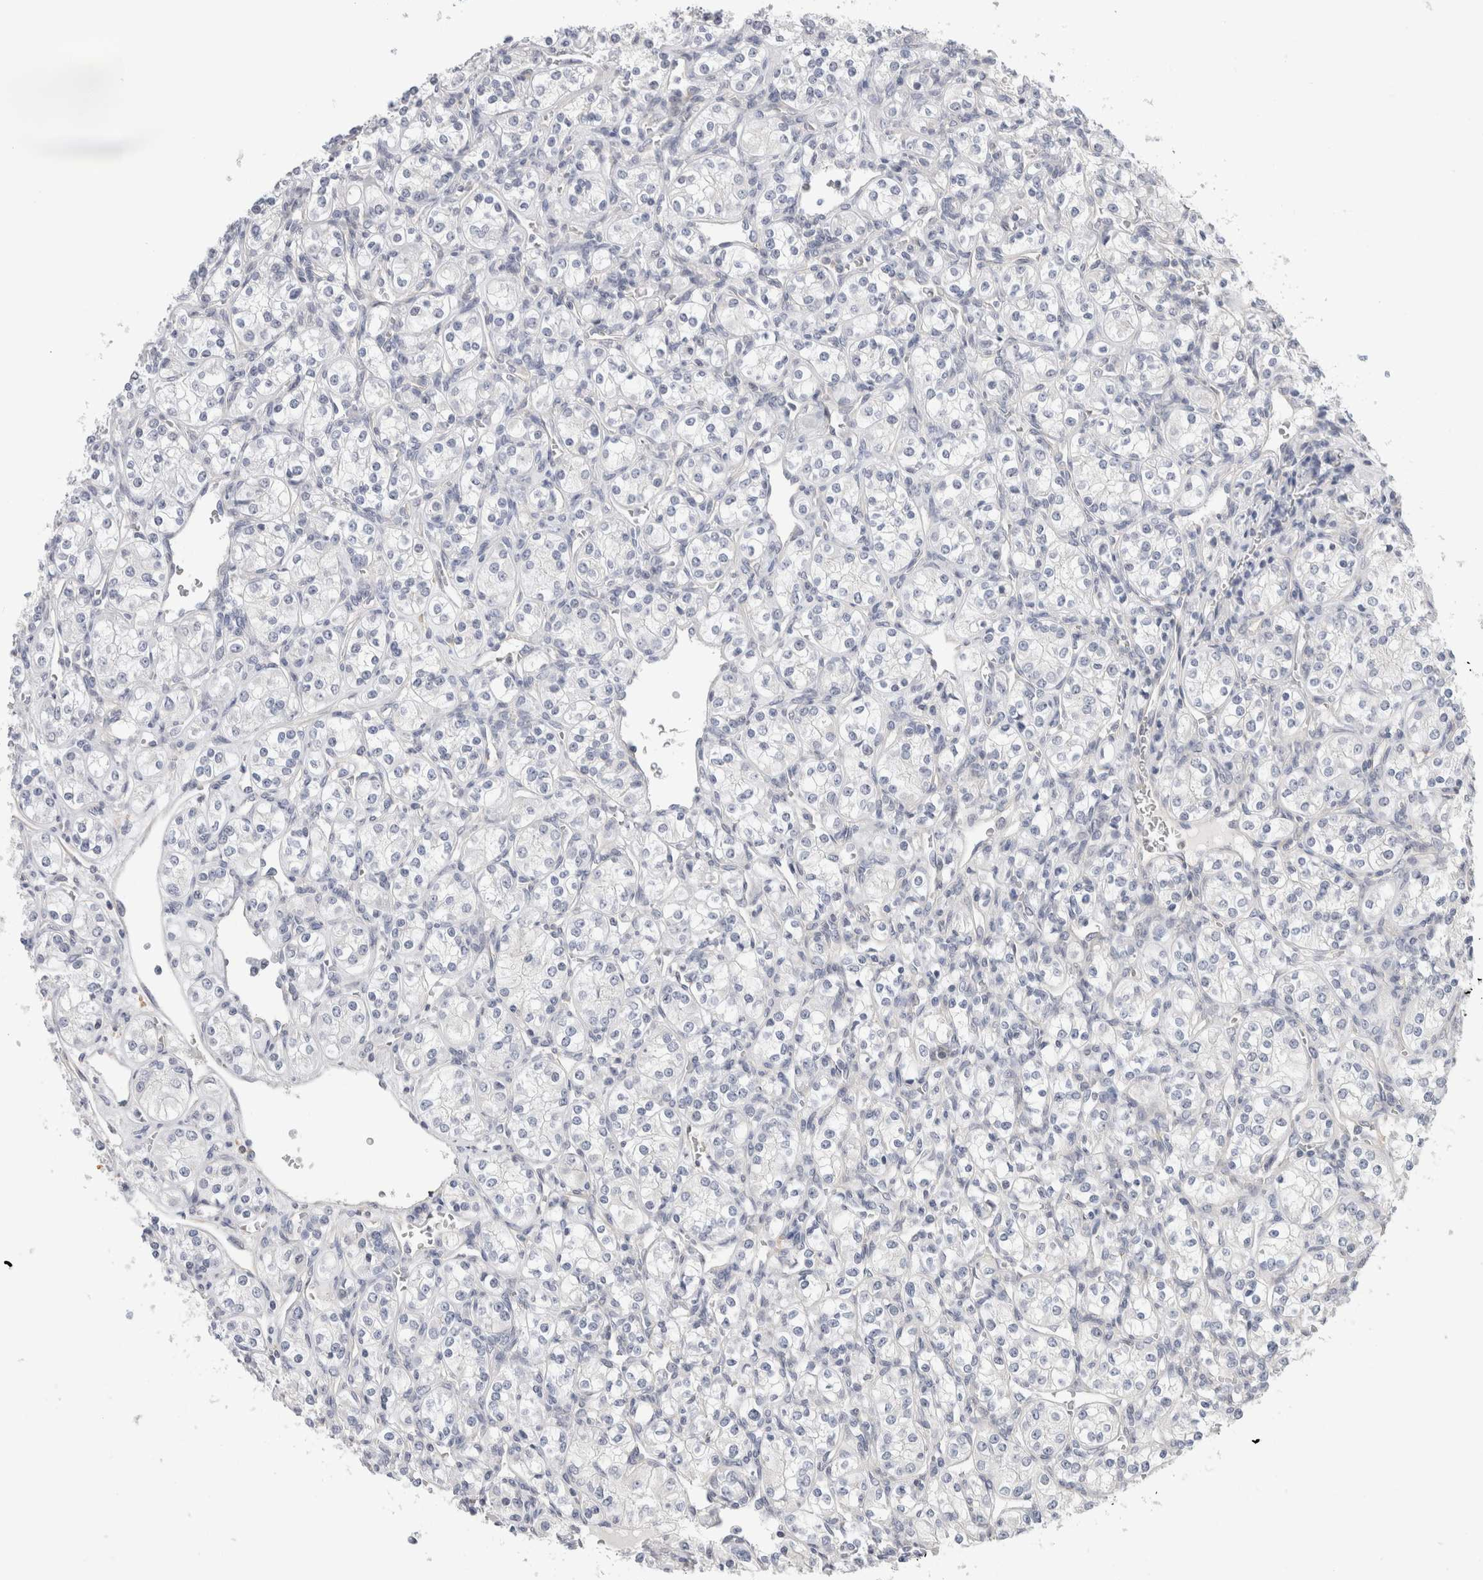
{"staining": {"intensity": "negative", "quantity": "none", "location": "none"}, "tissue": "renal cancer", "cell_type": "Tumor cells", "image_type": "cancer", "snomed": [{"axis": "morphology", "description": "Adenocarcinoma, NOS"}, {"axis": "topography", "description": "Kidney"}], "caption": "The histopathology image shows no staining of tumor cells in renal cancer (adenocarcinoma).", "gene": "SYTL5", "patient": {"sex": "male", "age": 77}}